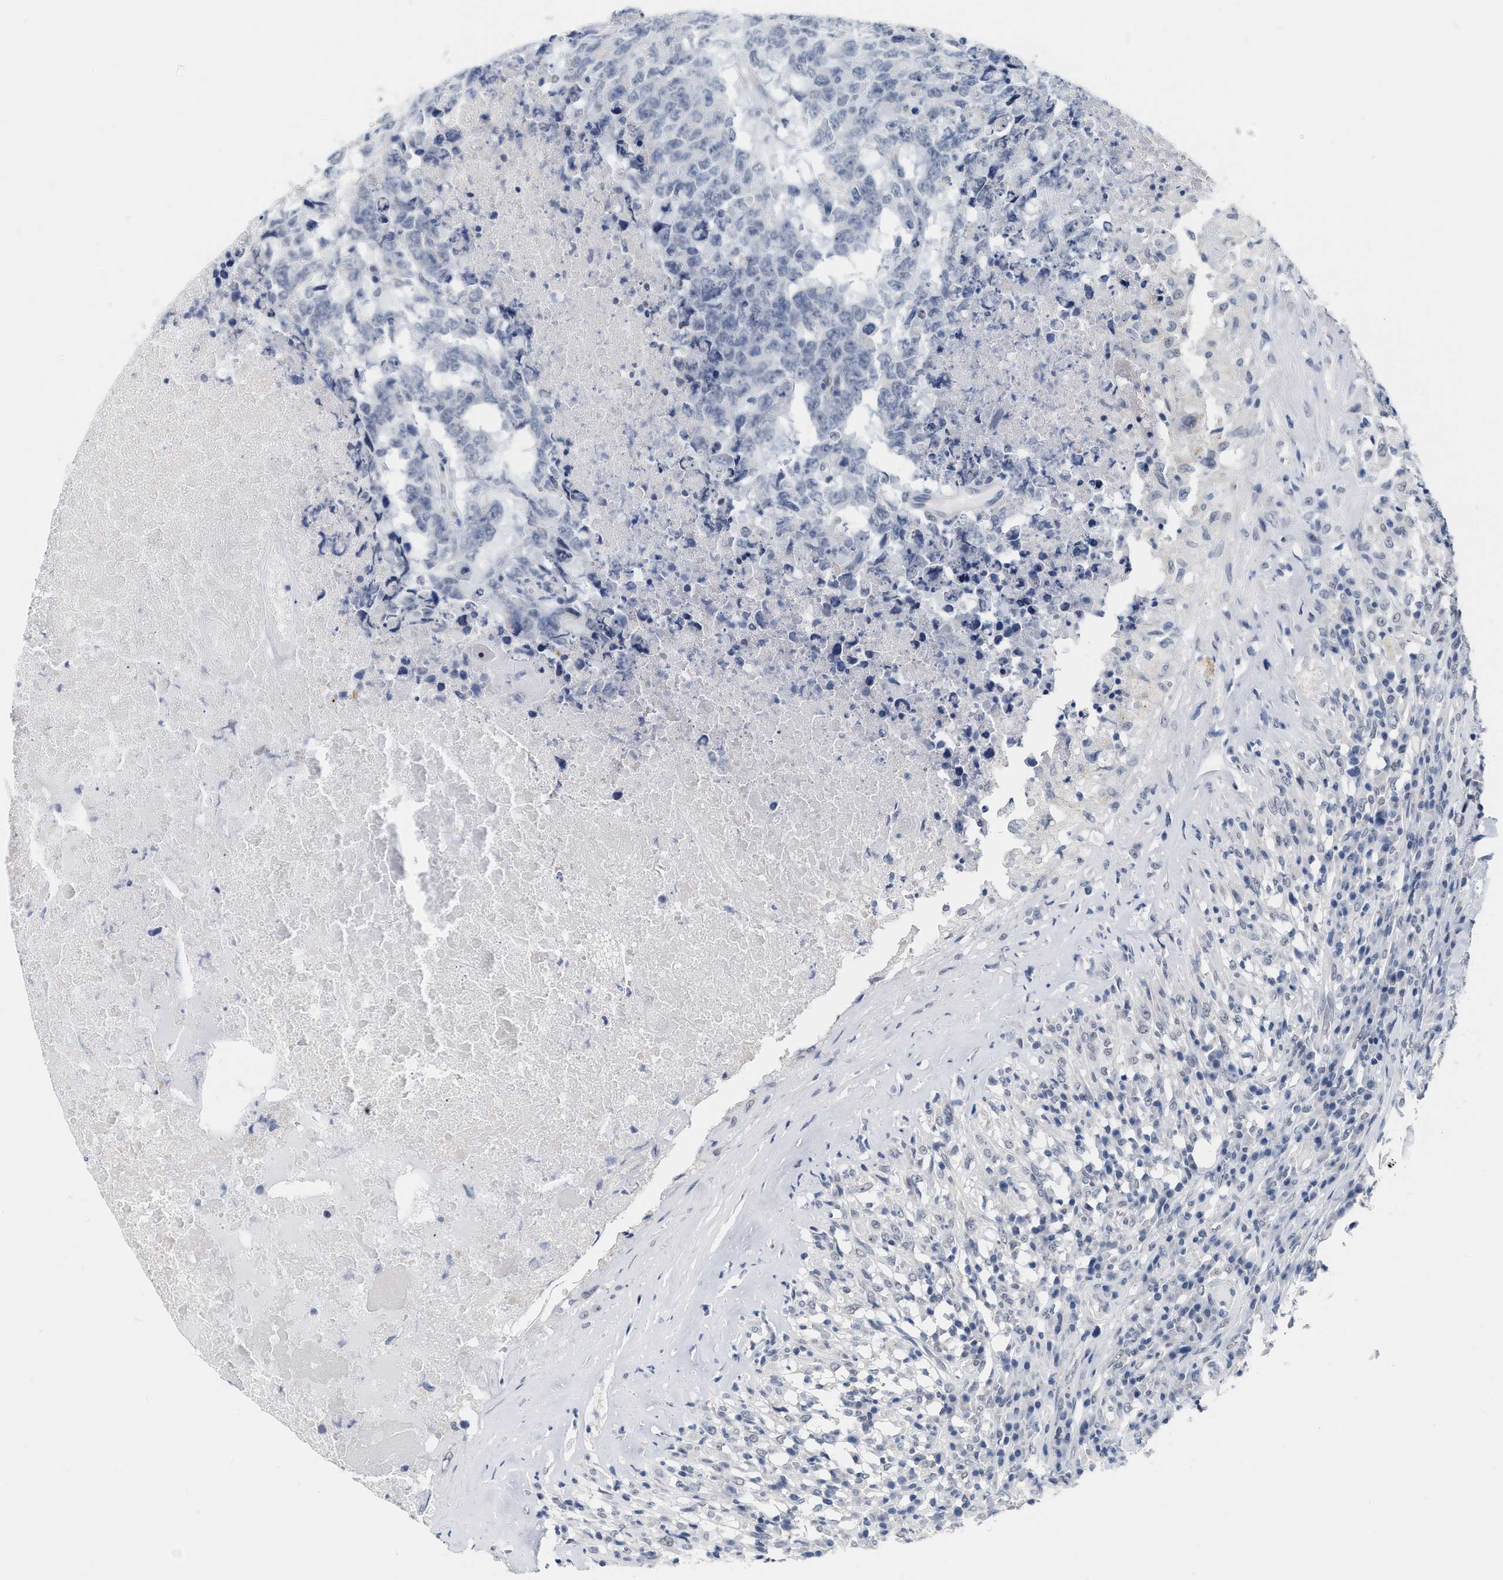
{"staining": {"intensity": "negative", "quantity": "none", "location": "none"}, "tissue": "testis cancer", "cell_type": "Tumor cells", "image_type": "cancer", "snomed": [{"axis": "morphology", "description": "Necrosis, NOS"}, {"axis": "morphology", "description": "Carcinoma, Embryonal, NOS"}, {"axis": "topography", "description": "Testis"}], "caption": "Immunohistochemistry (IHC) micrograph of neoplastic tissue: testis cancer (embryonal carcinoma) stained with DAB (3,3'-diaminobenzidine) exhibits no significant protein expression in tumor cells.", "gene": "XIRP1", "patient": {"sex": "male", "age": 19}}